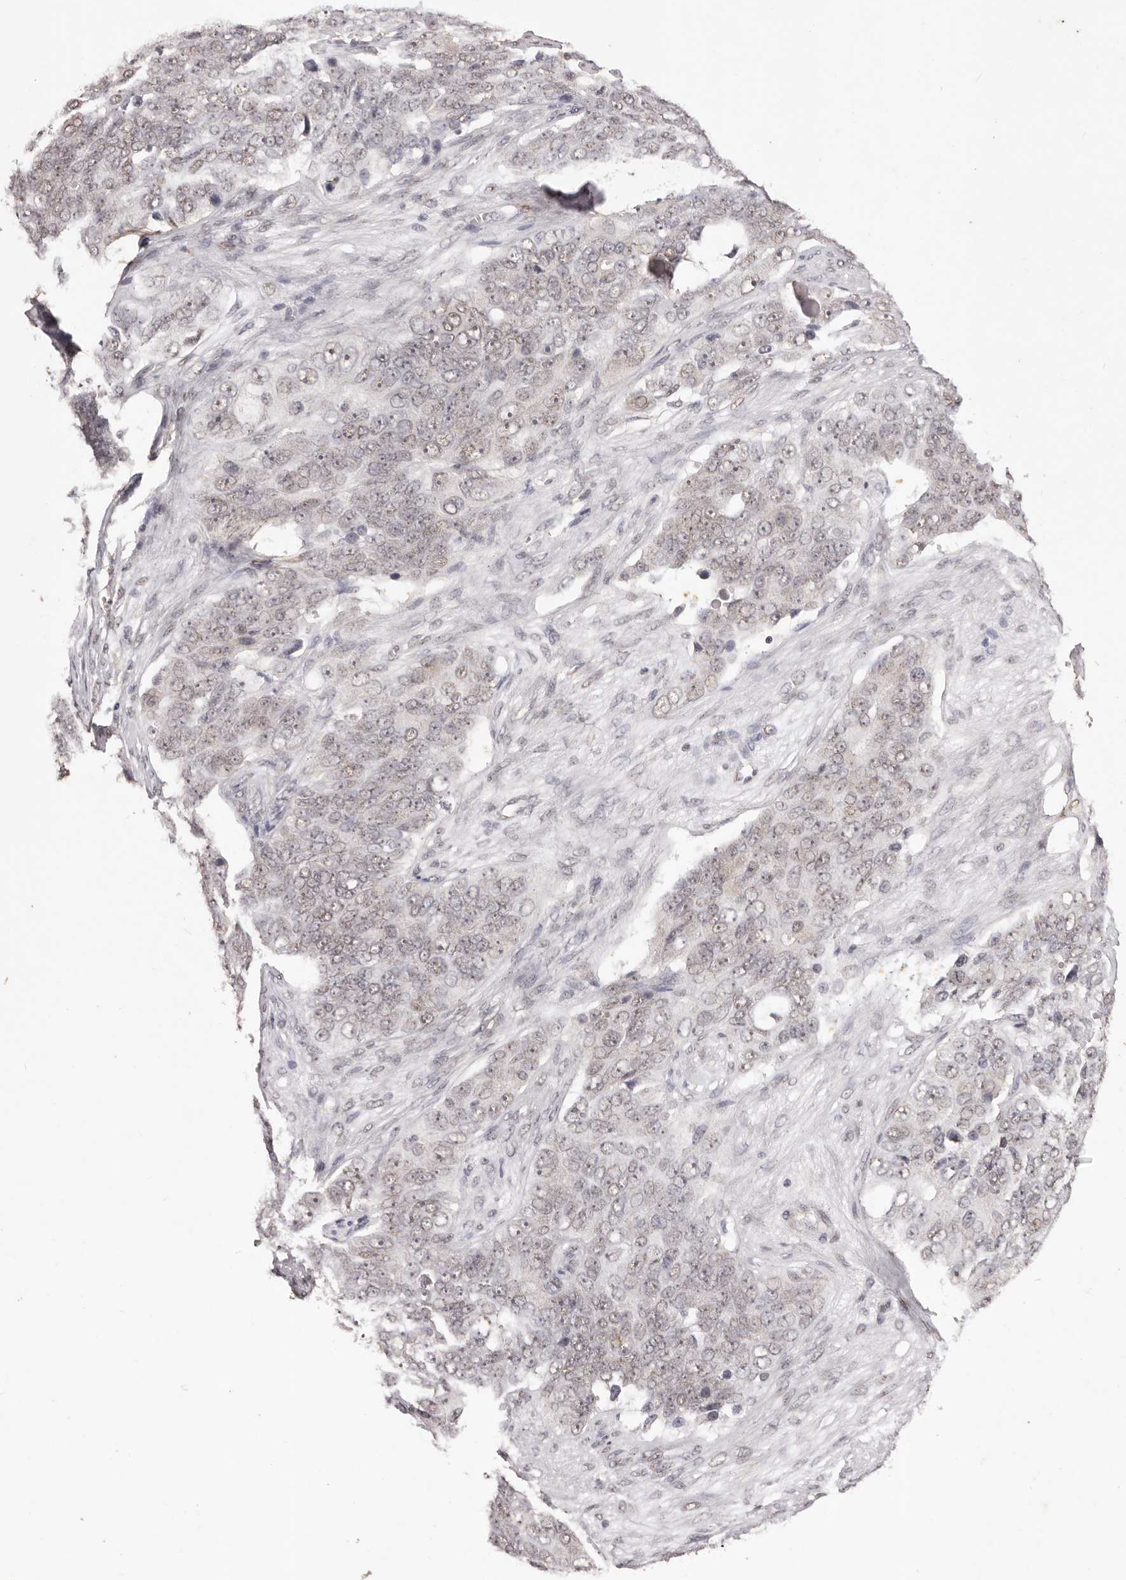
{"staining": {"intensity": "weak", "quantity": ">75%", "location": "nuclear"}, "tissue": "ovarian cancer", "cell_type": "Tumor cells", "image_type": "cancer", "snomed": [{"axis": "morphology", "description": "Carcinoma, endometroid"}, {"axis": "topography", "description": "Ovary"}], "caption": "Tumor cells demonstrate low levels of weak nuclear staining in approximately >75% of cells in ovarian endometroid carcinoma.", "gene": "RPS6KA5", "patient": {"sex": "female", "age": 51}}